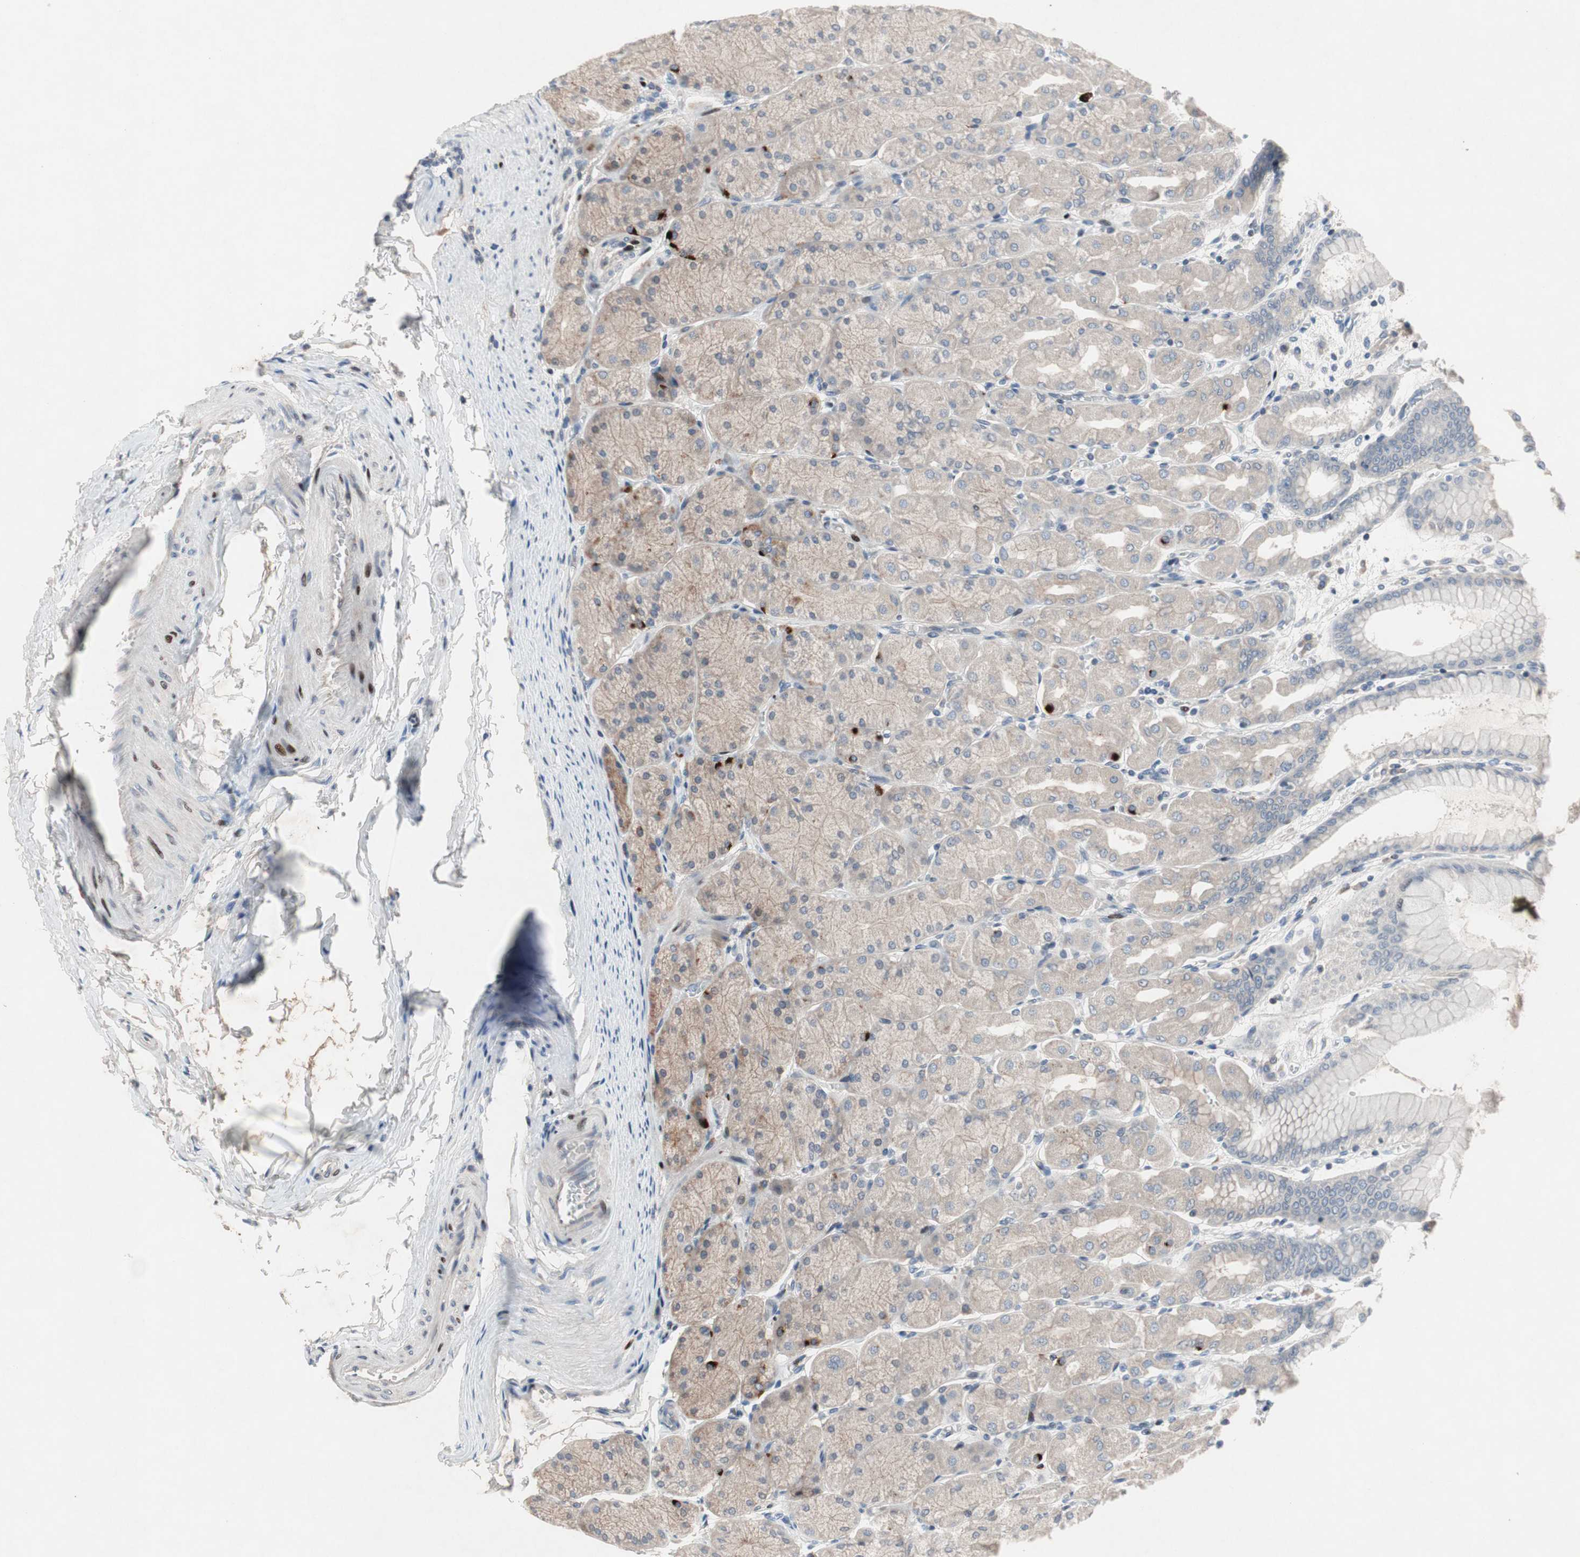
{"staining": {"intensity": "moderate", "quantity": "25%-75%", "location": "cytoplasmic/membranous,nuclear"}, "tissue": "stomach", "cell_type": "Glandular cells", "image_type": "normal", "snomed": [{"axis": "morphology", "description": "Normal tissue, NOS"}, {"axis": "topography", "description": "Stomach, upper"}], "caption": "Stomach stained for a protein (brown) exhibits moderate cytoplasmic/membranous,nuclear positive positivity in about 25%-75% of glandular cells.", "gene": "MUTYH", "patient": {"sex": "female", "age": 56}}